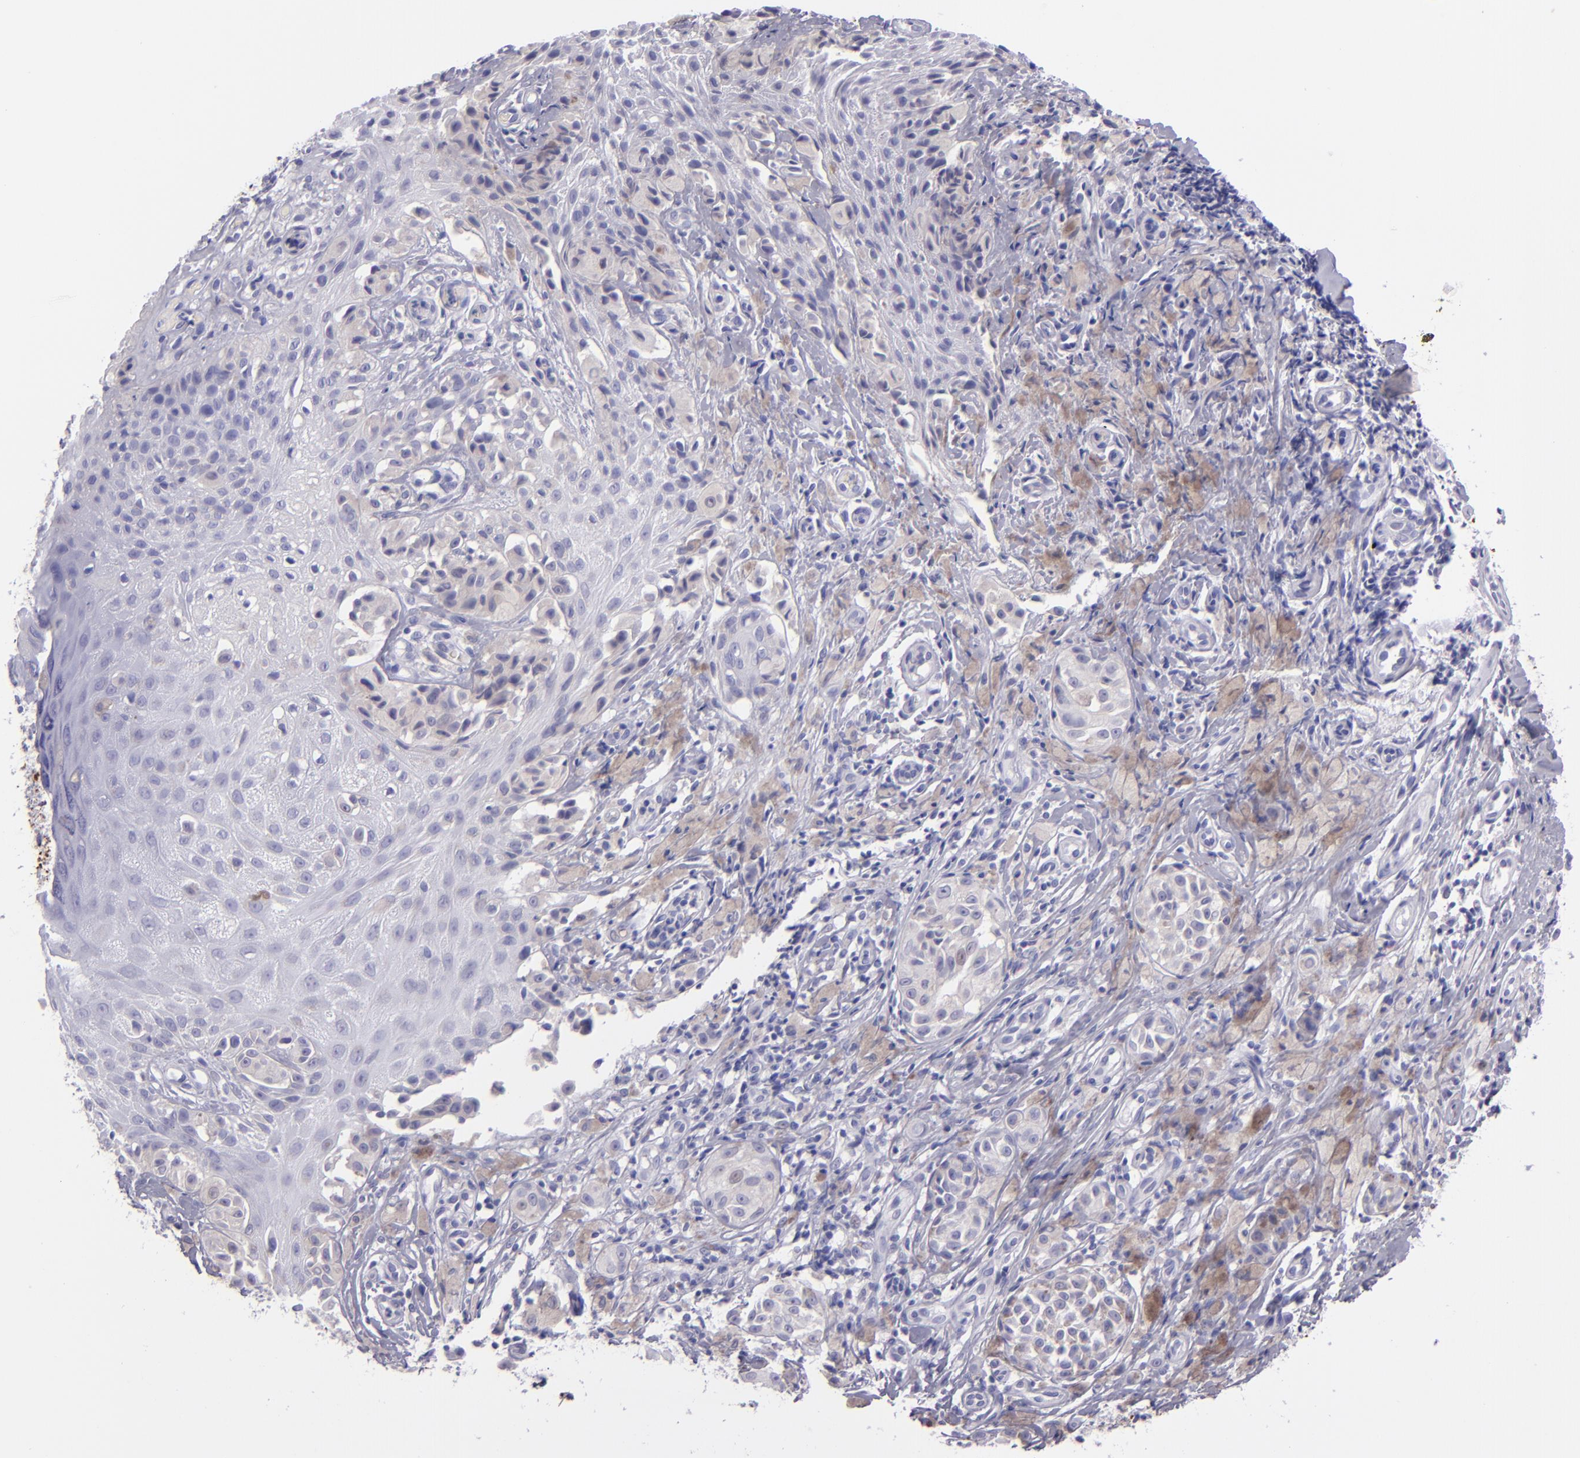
{"staining": {"intensity": "negative", "quantity": "none", "location": "none"}, "tissue": "melanoma", "cell_type": "Tumor cells", "image_type": "cancer", "snomed": [{"axis": "morphology", "description": "Malignant melanoma, NOS"}, {"axis": "topography", "description": "Skin"}], "caption": "A photomicrograph of melanoma stained for a protein shows no brown staining in tumor cells.", "gene": "TNNT3", "patient": {"sex": "male", "age": 67}}